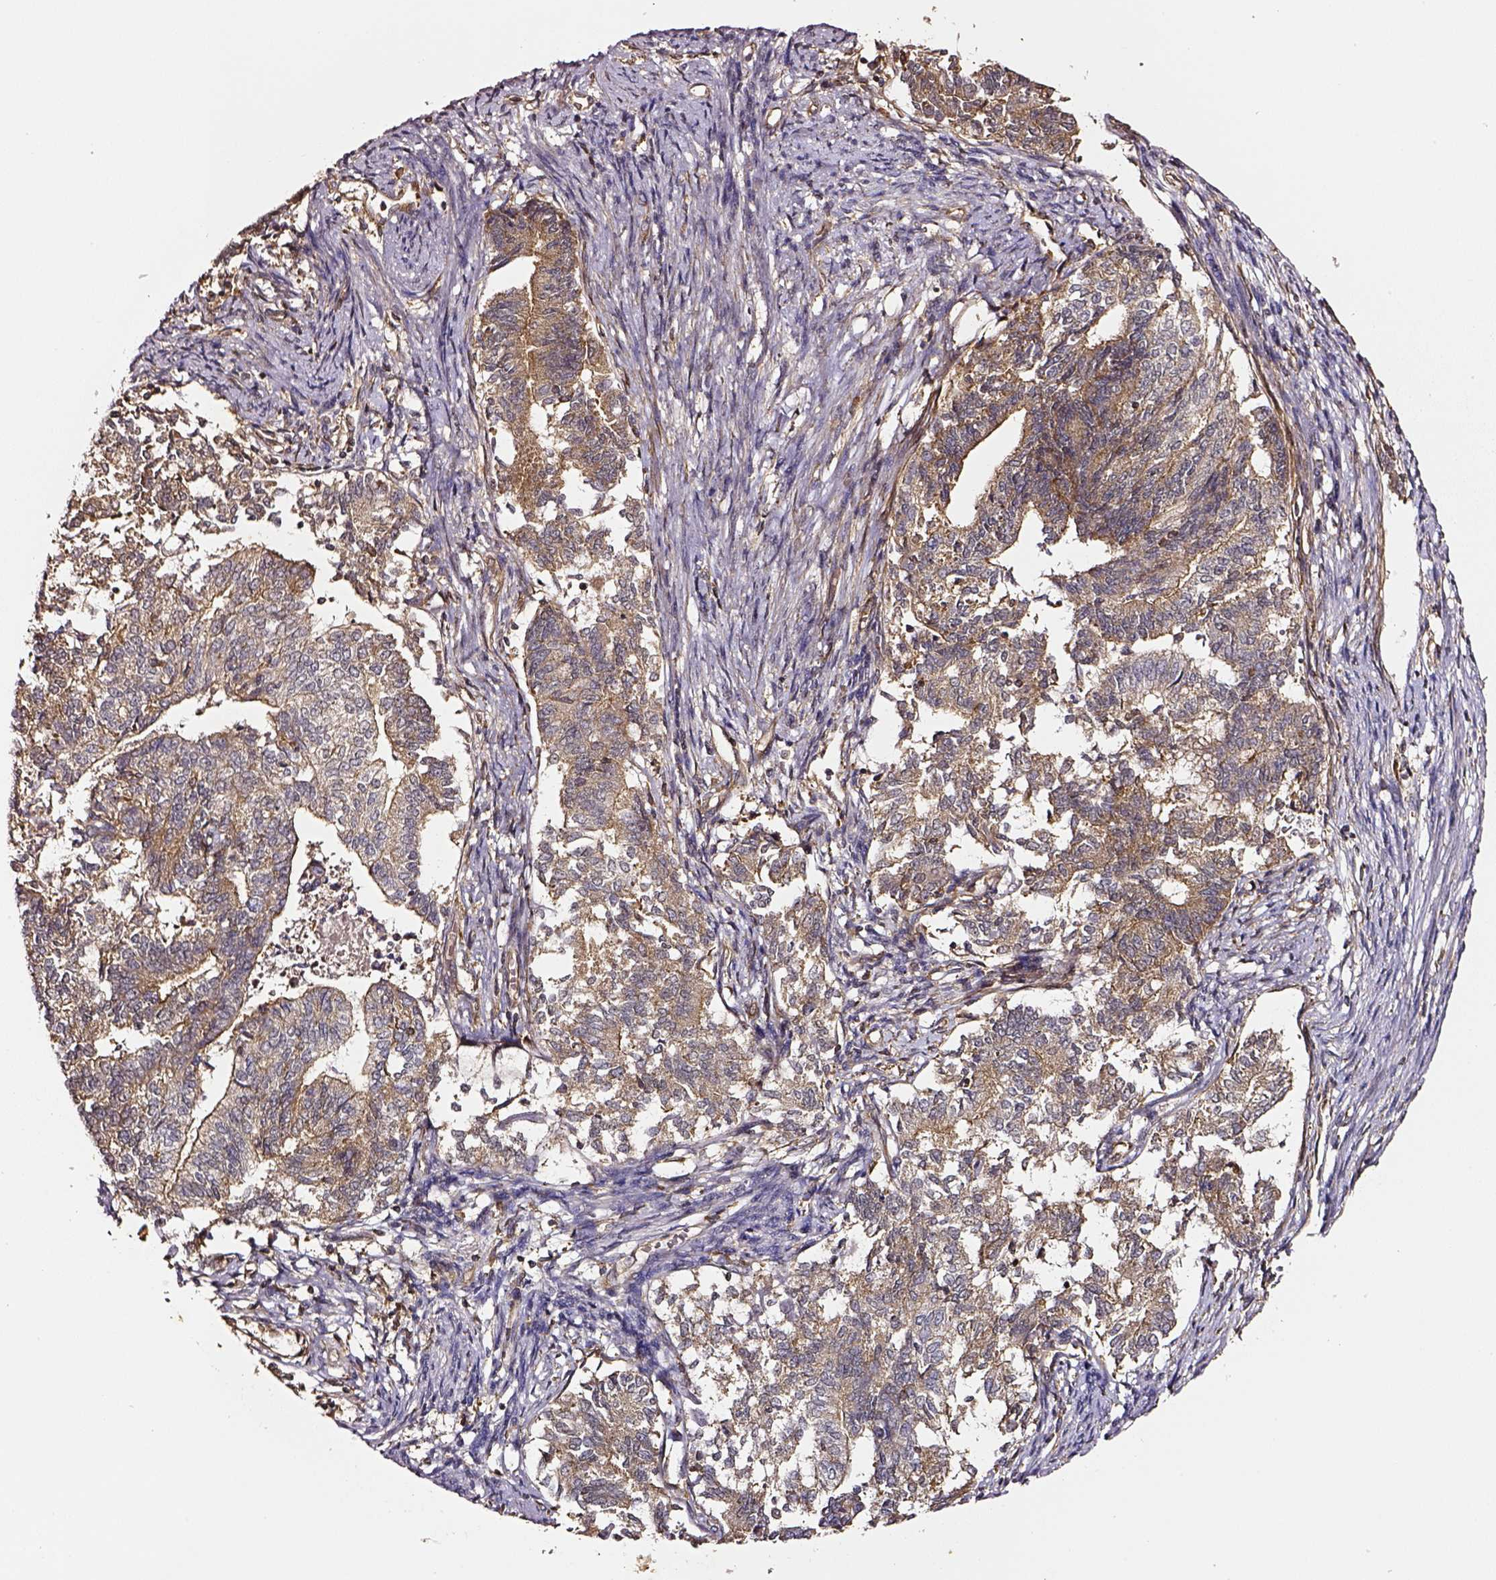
{"staining": {"intensity": "moderate", "quantity": ">75%", "location": "cytoplasmic/membranous"}, "tissue": "endometrial cancer", "cell_type": "Tumor cells", "image_type": "cancer", "snomed": [{"axis": "morphology", "description": "Adenocarcinoma, NOS"}, {"axis": "topography", "description": "Endometrium"}], "caption": "Protein expression analysis of adenocarcinoma (endometrial) exhibits moderate cytoplasmic/membranous expression in about >75% of tumor cells.", "gene": "RASSF5", "patient": {"sex": "female", "age": 65}}